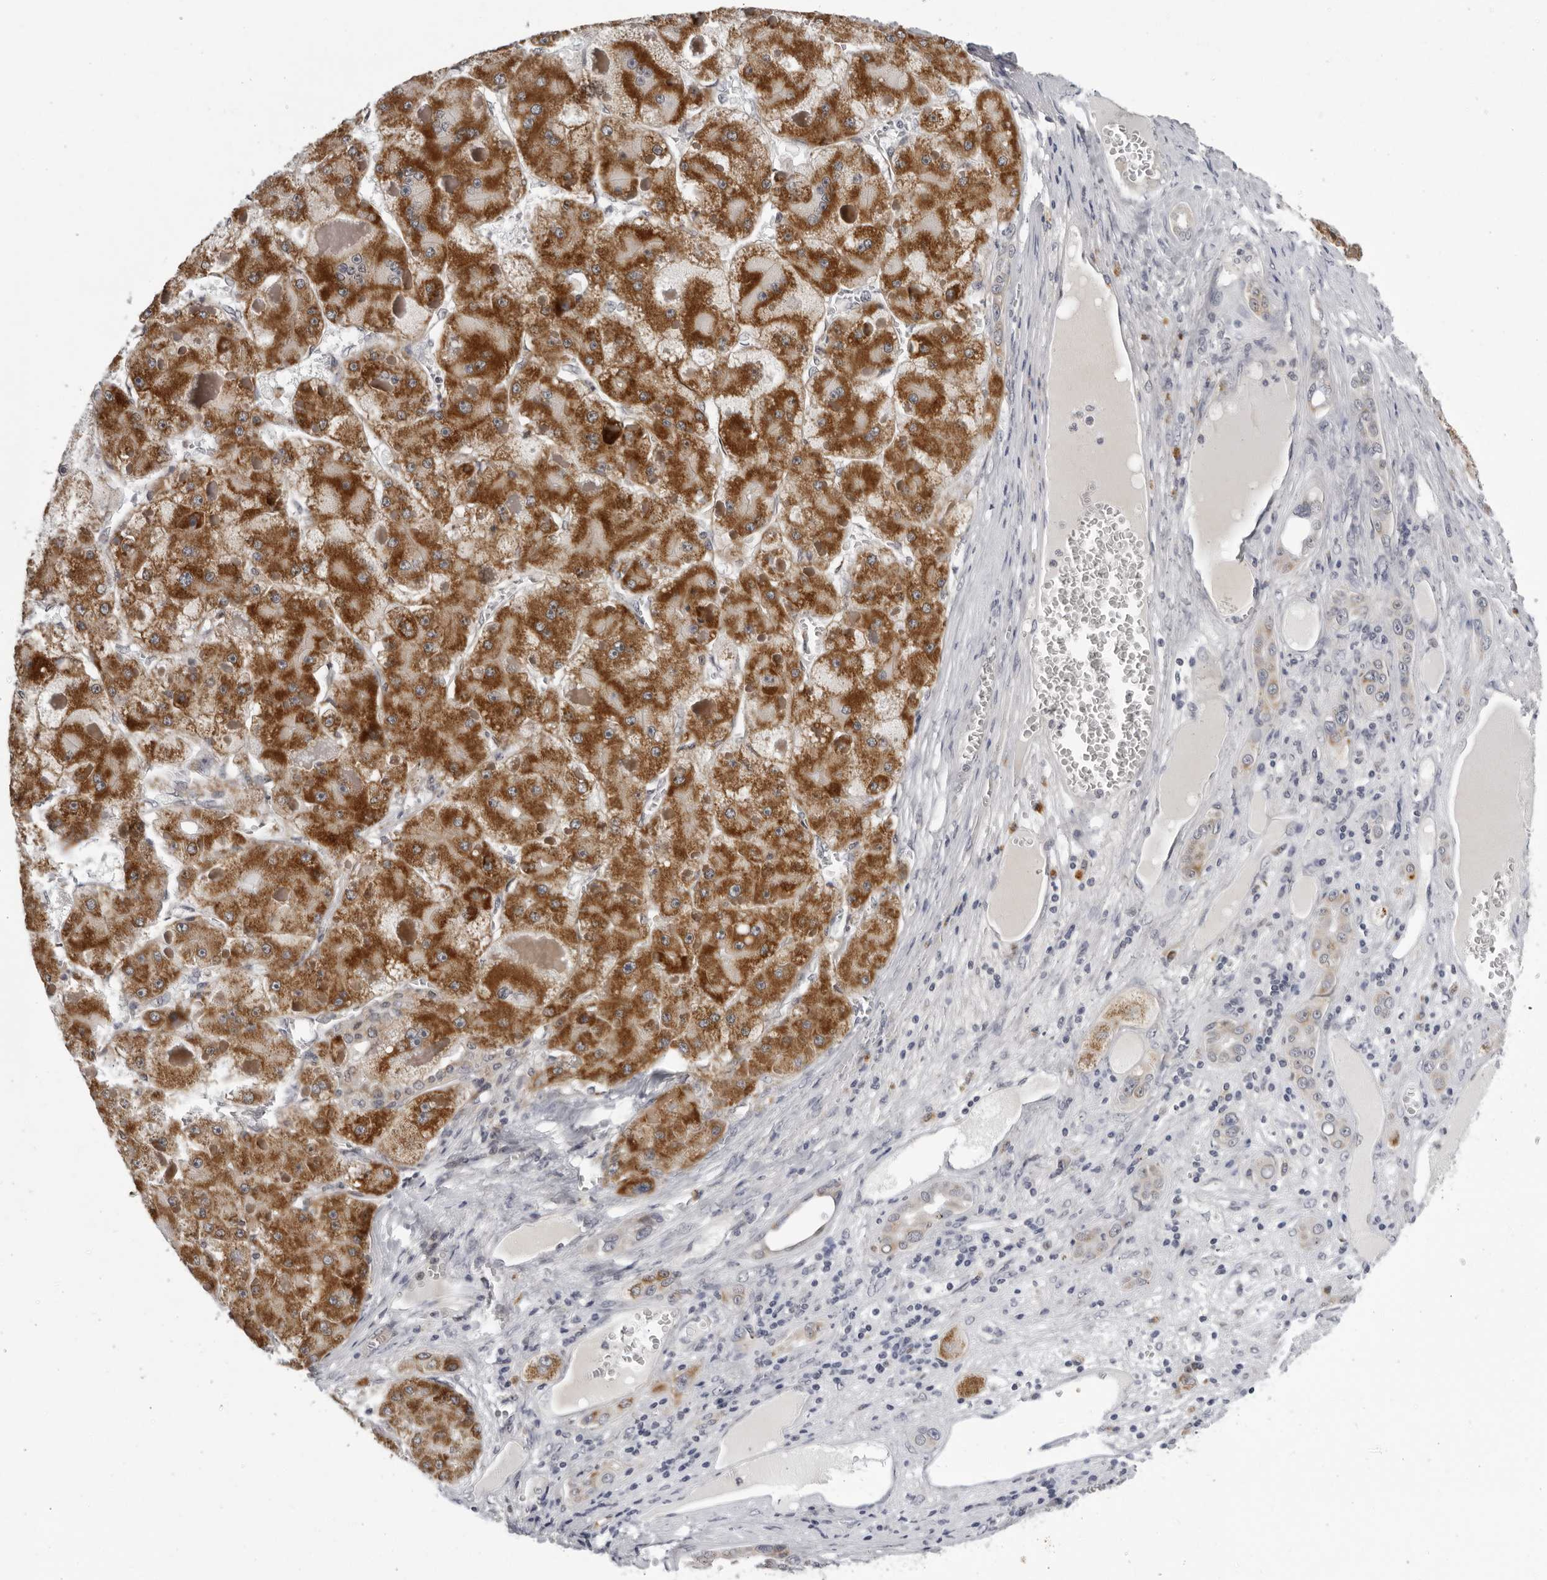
{"staining": {"intensity": "strong", "quantity": ">75%", "location": "cytoplasmic/membranous"}, "tissue": "liver cancer", "cell_type": "Tumor cells", "image_type": "cancer", "snomed": [{"axis": "morphology", "description": "Carcinoma, Hepatocellular, NOS"}, {"axis": "topography", "description": "Liver"}], "caption": "Immunohistochemistry (DAB (3,3'-diaminobenzidine)) staining of human liver cancer reveals strong cytoplasmic/membranous protein expression in approximately >75% of tumor cells. (DAB IHC with brightfield microscopy, high magnification).", "gene": "CPT2", "patient": {"sex": "female", "age": 73}}